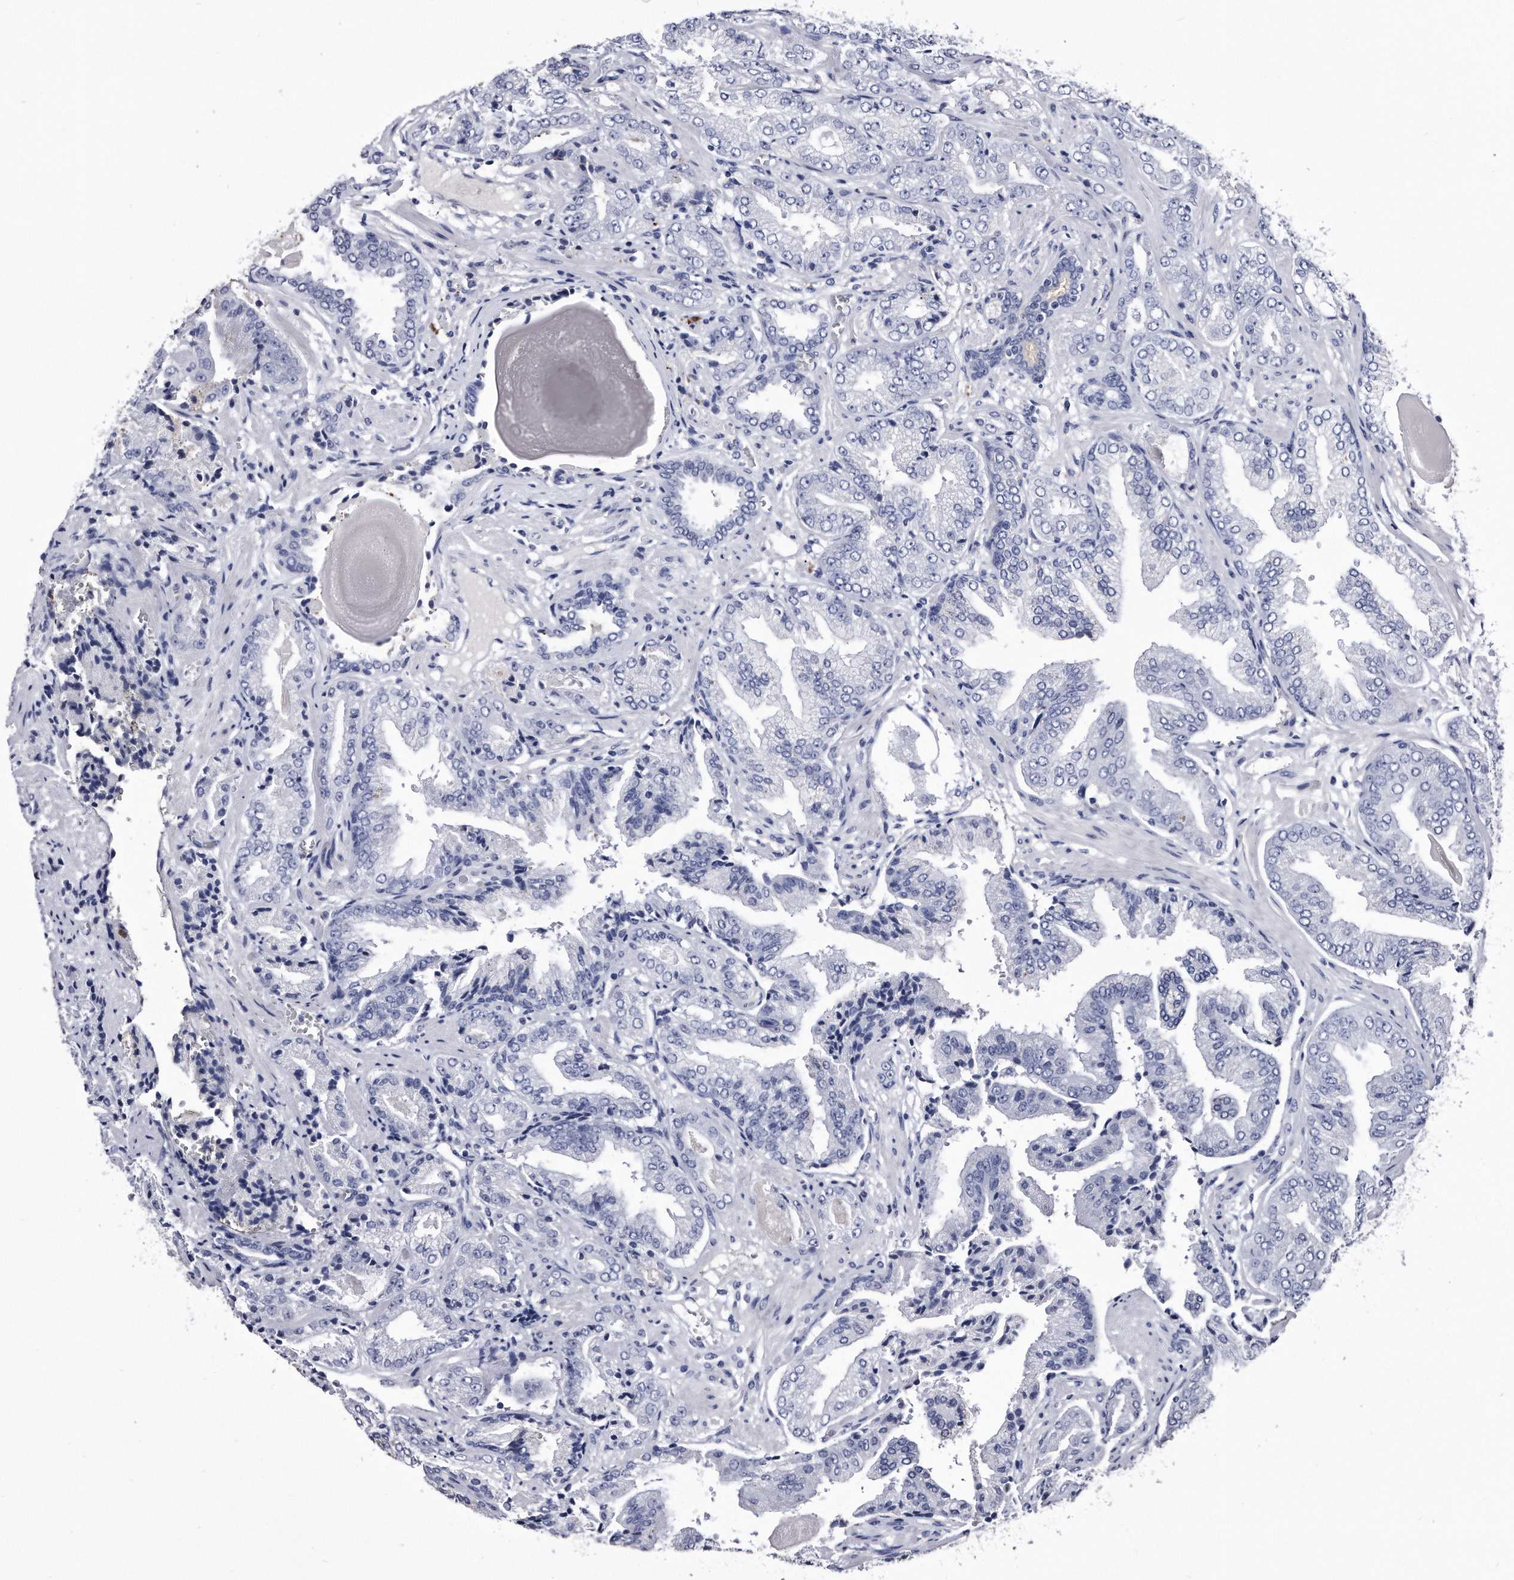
{"staining": {"intensity": "negative", "quantity": "none", "location": "none"}, "tissue": "prostate cancer", "cell_type": "Tumor cells", "image_type": "cancer", "snomed": [{"axis": "morphology", "description": "Adenocarcinoma, High grade"}, {"axis": "topography", "description": "Prostate"}], "caption": "There is no significant expression in tumor cells of prostate cancer. (DAB immunohistochemistry (IHC) with hematoxylin counter stain).", "gene": "KCTD8", "patient": {"sex": "male", "age": 71}}